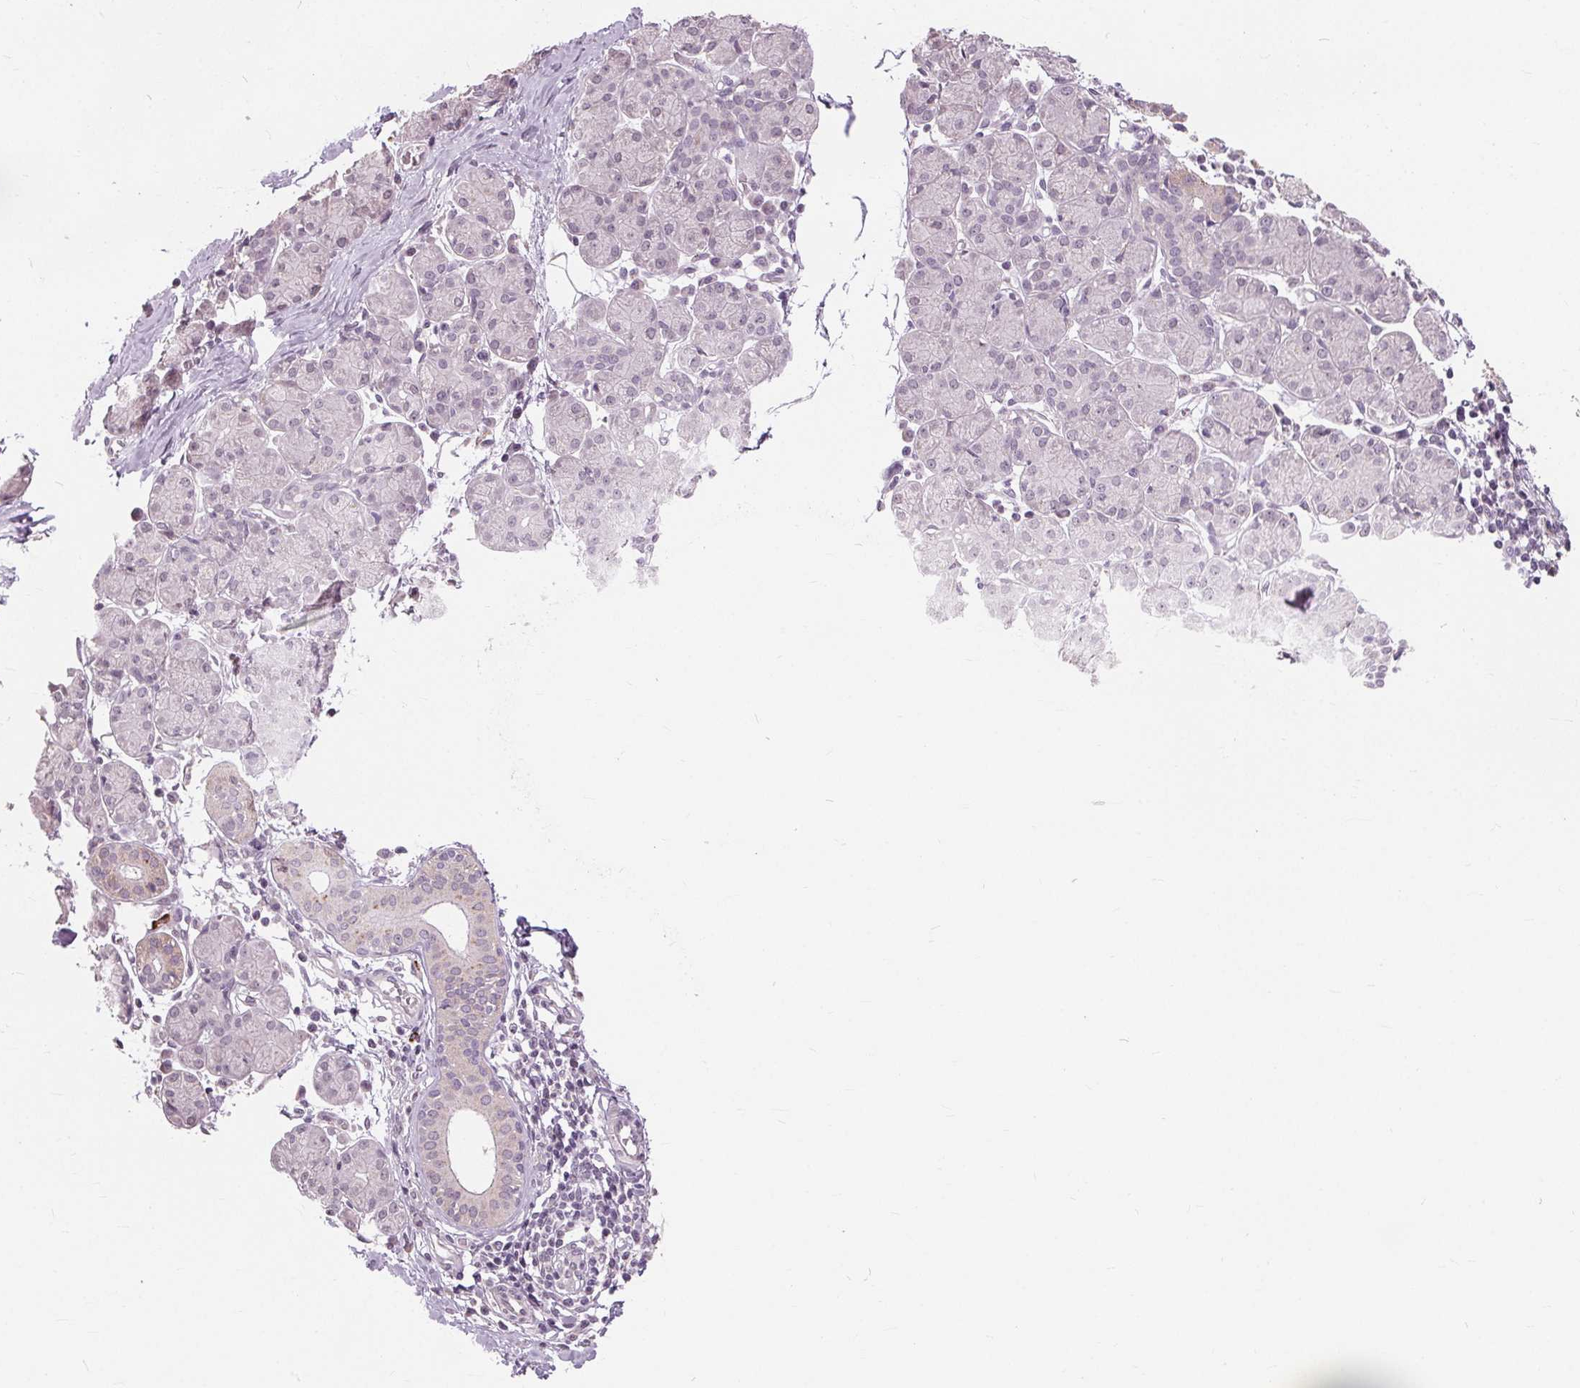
{"staining": {"intensity": "negative", "quantity": "none", "location": "none"}, "tissue": "salivary gland", "cell_type": "Glandular cells", "image_type": "normal", "snomed": [{"axis": "morphology", "description": "Normal tissue, NOS"}, {"axis": "morphology", "description": "Inflammation, NOS"}, {"axis": "topography", "description": "Lymph node"}, {"axis": "topography", "description": "Salivary gland"}], "caption": "The immunohistochemistry image has no significant staining in glandular cells of salivary gland.", "gene": "SIGLEC6", "patient": {"sex": "male", "age": 3}}